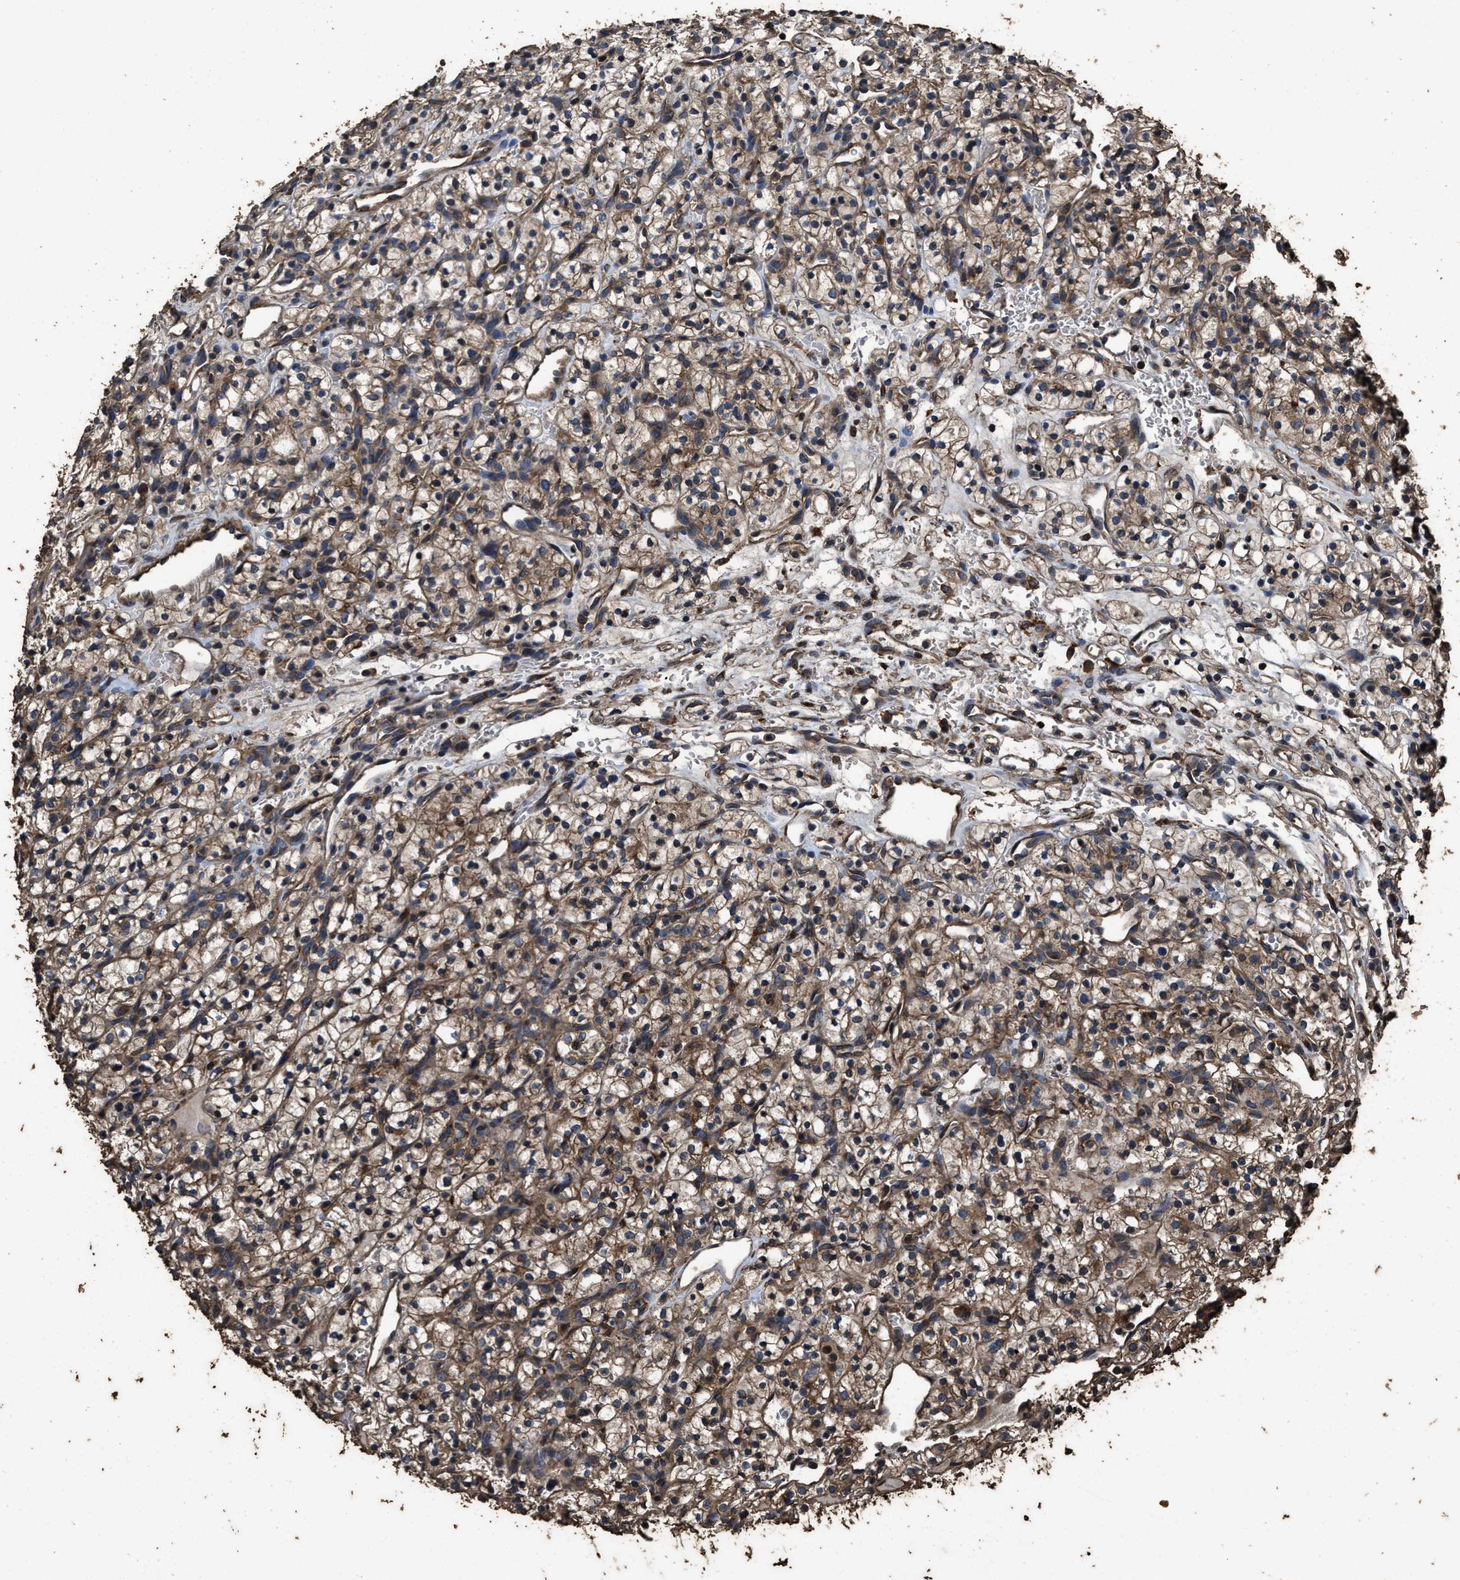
{"staining": {"intensity": "moderate", "quantity": ">75%", "location": "cytoplasmic/membranous"}, "tissue": "renal cancer", "cell_type": "Tumor cells", "image_type": "cancer", "snomed": [{"axis": "morphology", "description": "Adenocarcinoma, NOS"}, {"axis": "topography", "description": "Kidney"}], "caption": "Immunohistochemical staining of human renal adenocarcinoma displays moderate cytoplasmic/membranous protein staining in approximately >75% of tumor cells.", "gene": "ZMYND19", "patient": {"sex": "female", "age": 57}}